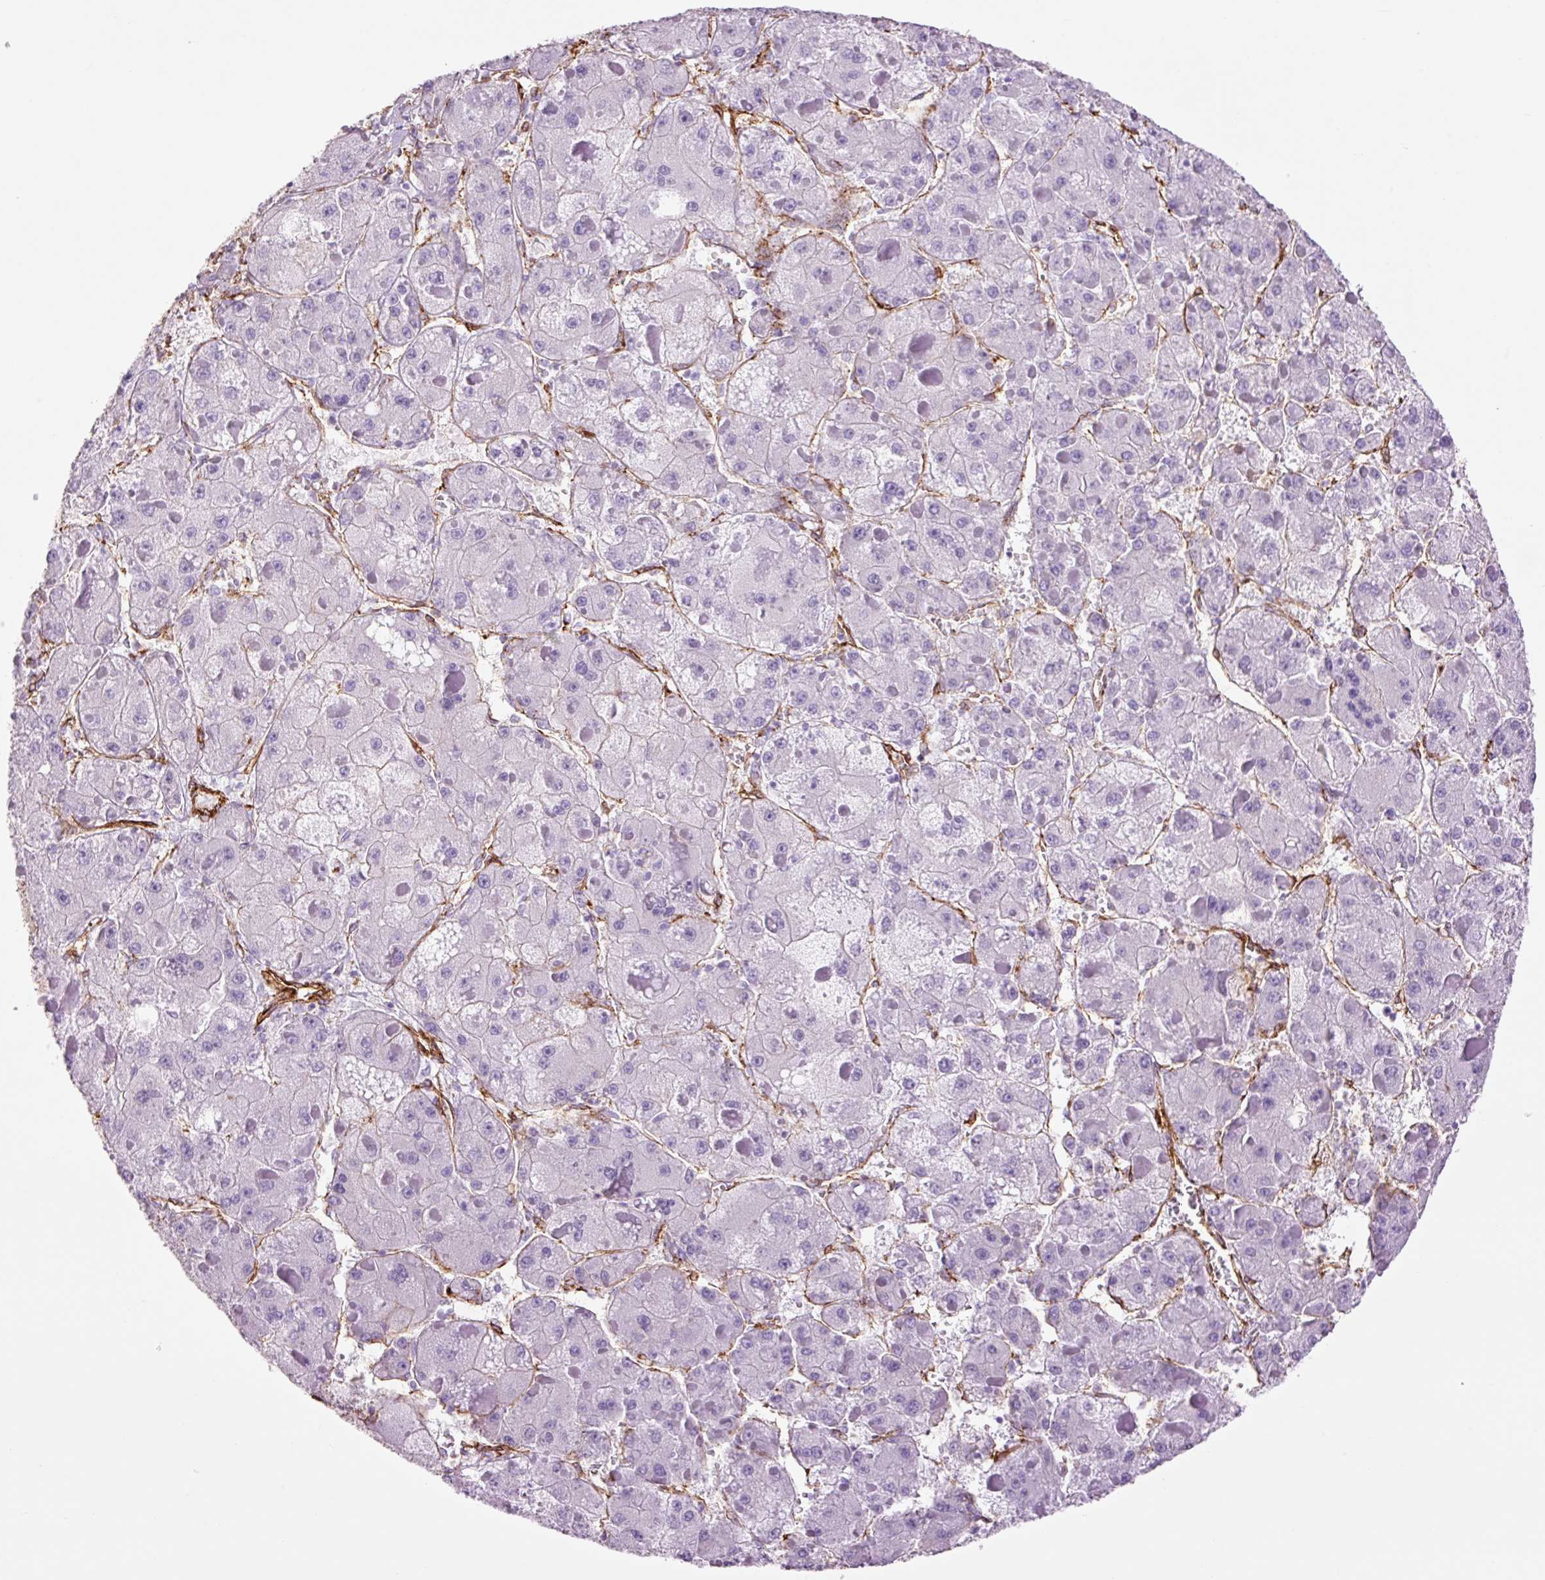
{"staining": {"intensity": "negative", "quantity": "none", "location": "none"}, "tissue": "liver cancer", "cell_type": "Tumor cells", "image_type": "cancer", "snomed": [{"axis": "morphology", "description": "Carcinoma, Hepatocellular, NOS"}, {"axis": "topography", "description": "Liver"}], "caption": "The immunohistochemistry (IHC) image has no significant staining in tumor cells of liver hepatocellular carcinoma tissue.", "gene": "CAV1", "patient": {"sex": "female", "age": 73}}